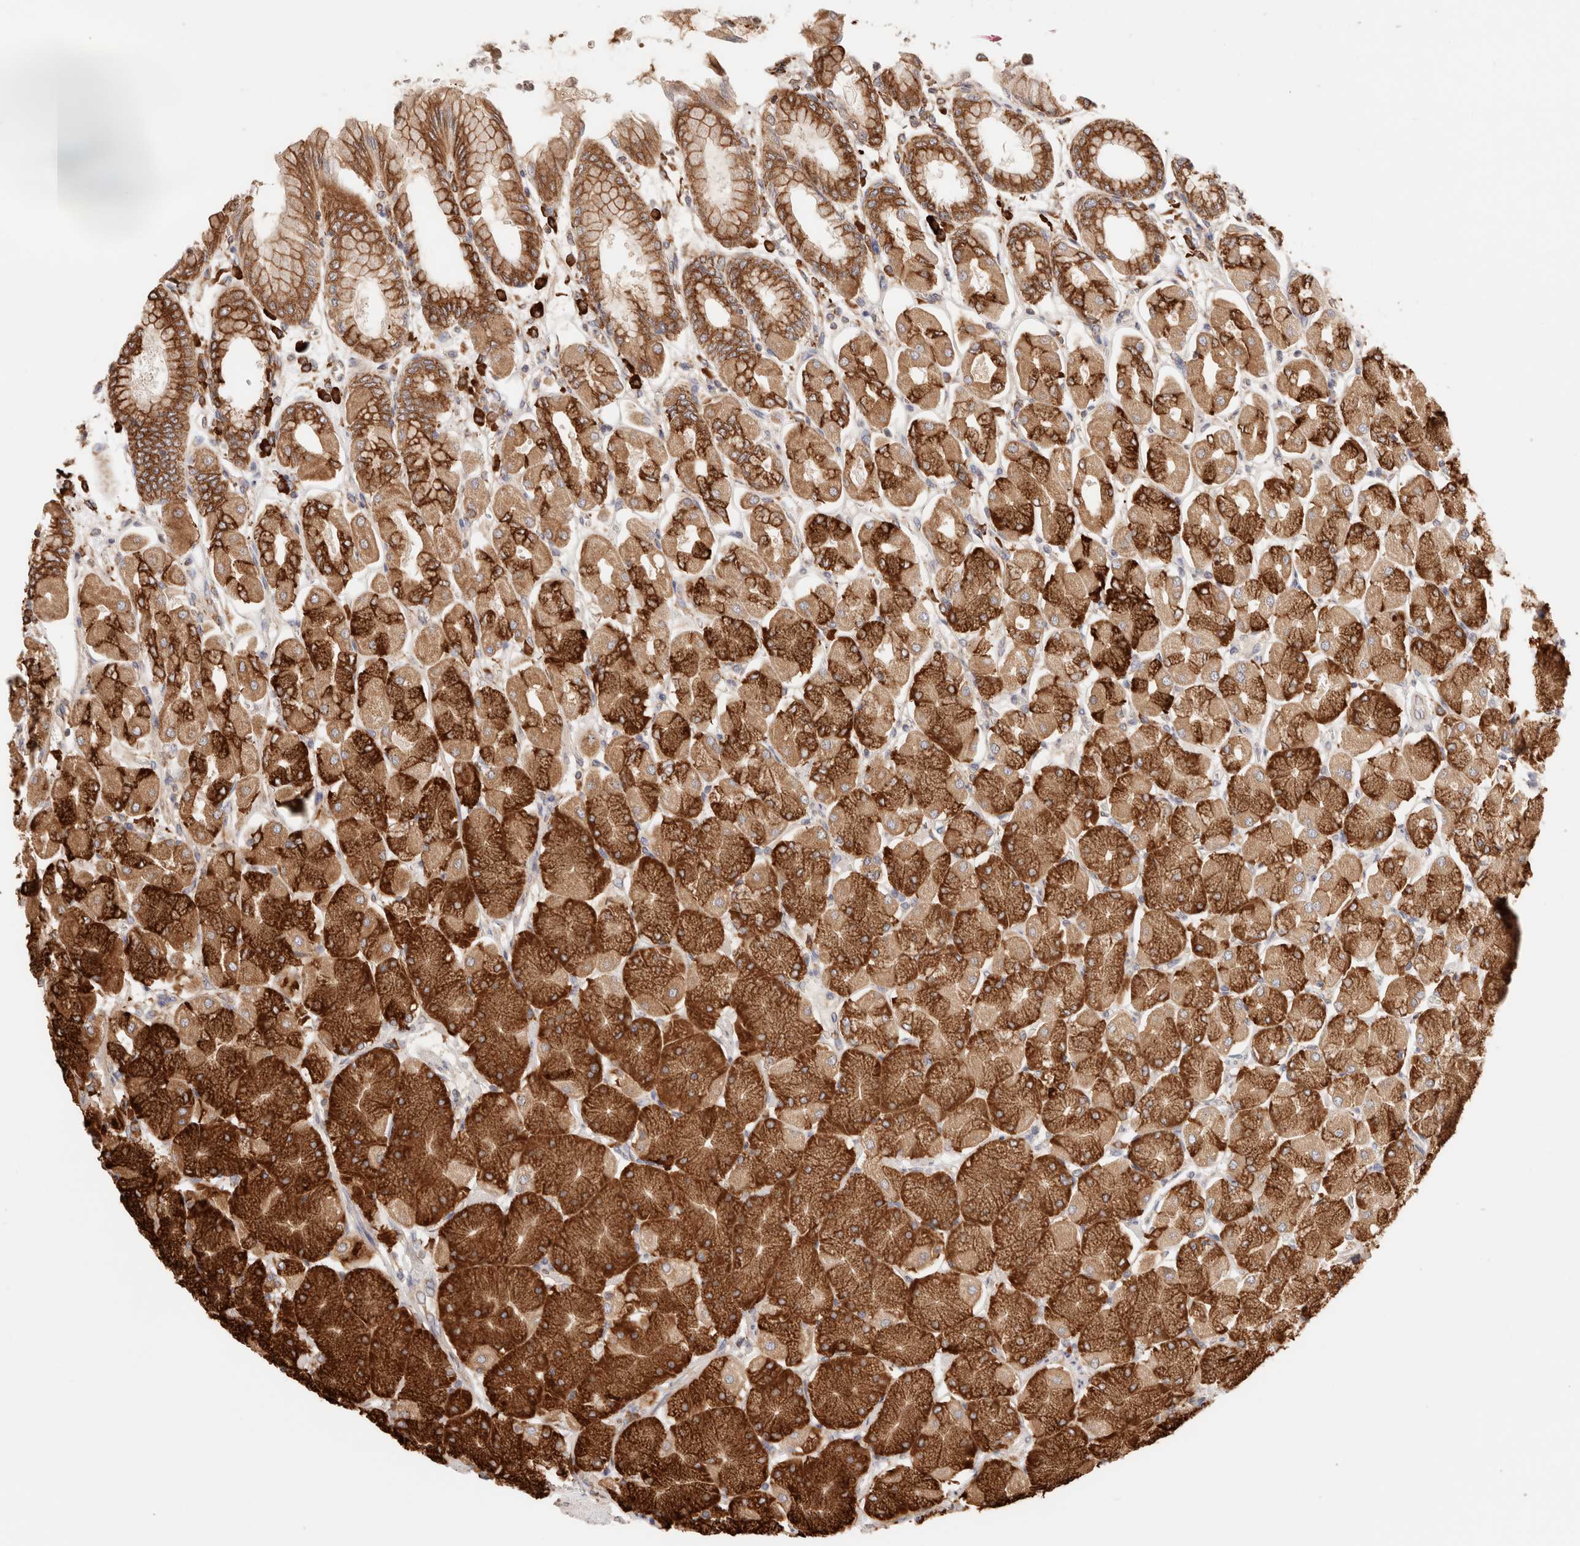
{"staining": {"intensity": "strong", "quantity": ">75%", "location": "cytoplasmic/membranous"}, "tissue": "stomach", "cell_type": "Glandular cells", "image_type": "normal", "snomed": [{"axis": "morphology", "description": "Normal tissue, NOS"}, {"axis": "topography", "description": "Stomach, upper"}], "caption": "Stomach stained with a brown dye demonstrates strong cytoplasmic/membranous positive expression in approximately >75% of glandular cells.", "gene": "FER", "patient": {"sex": "female", "age": 56}}